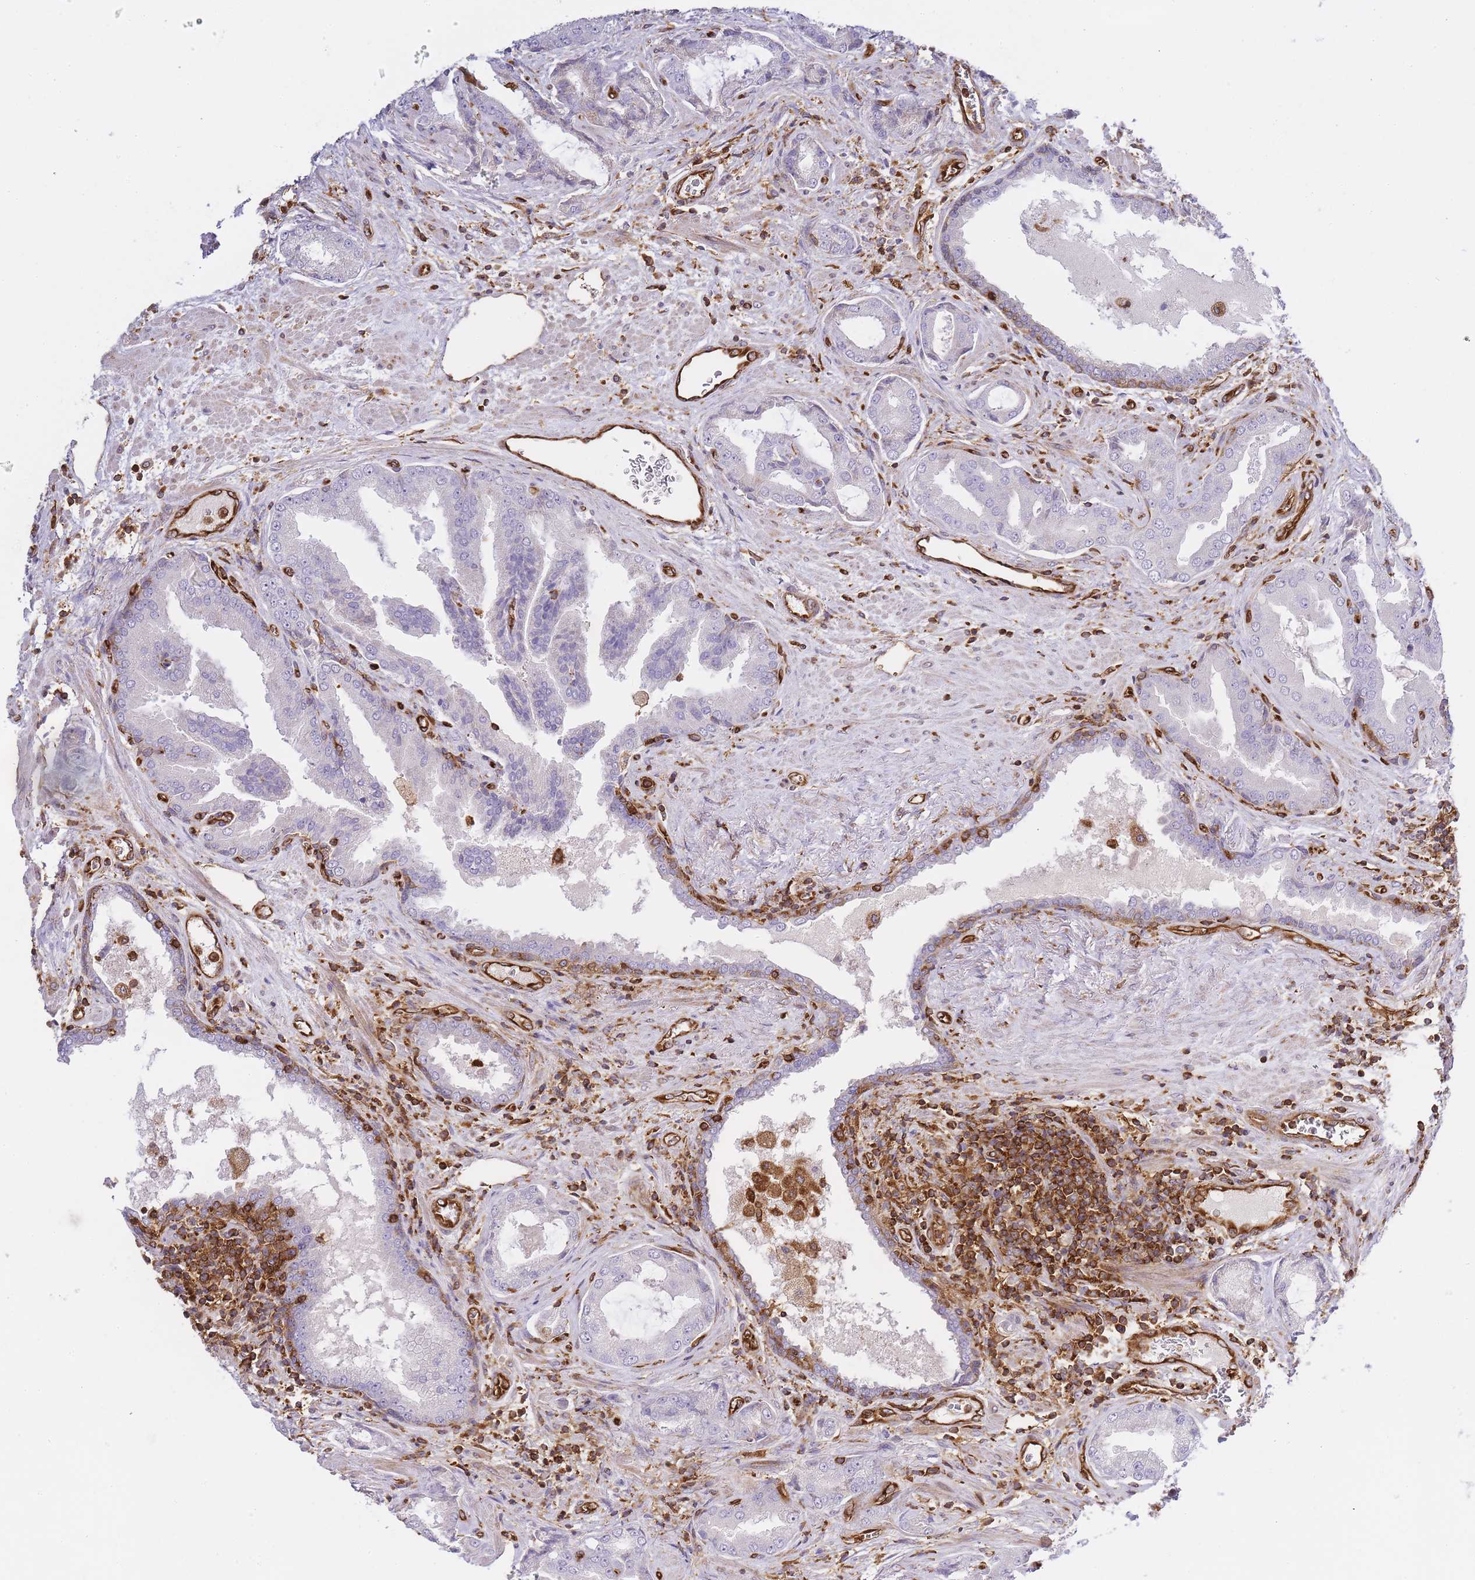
{"staining": {"intensity": "negative", "quantity": "none", "location": "none"}, "tissue": "prostate cancer", "cell_type": "Tumor cells", "image_type": "cancer", "snomed": [{"axis": "morphology", "description": "Adenocarcinoma, High grade"}, {"axis": "topography", "description": "Prostate"}], "caption": "IHC of human high-grade adenocarcinoma (prostate) displays no expression in tumor cells. Brightfield microscopy of IHC stained with DAB (3,3'-diaminobenzidine) (brown) and hematoxylin (blue), captured at high magnification.", "gene": "MSN", "patient": {"sex": "male", "age": 68}}